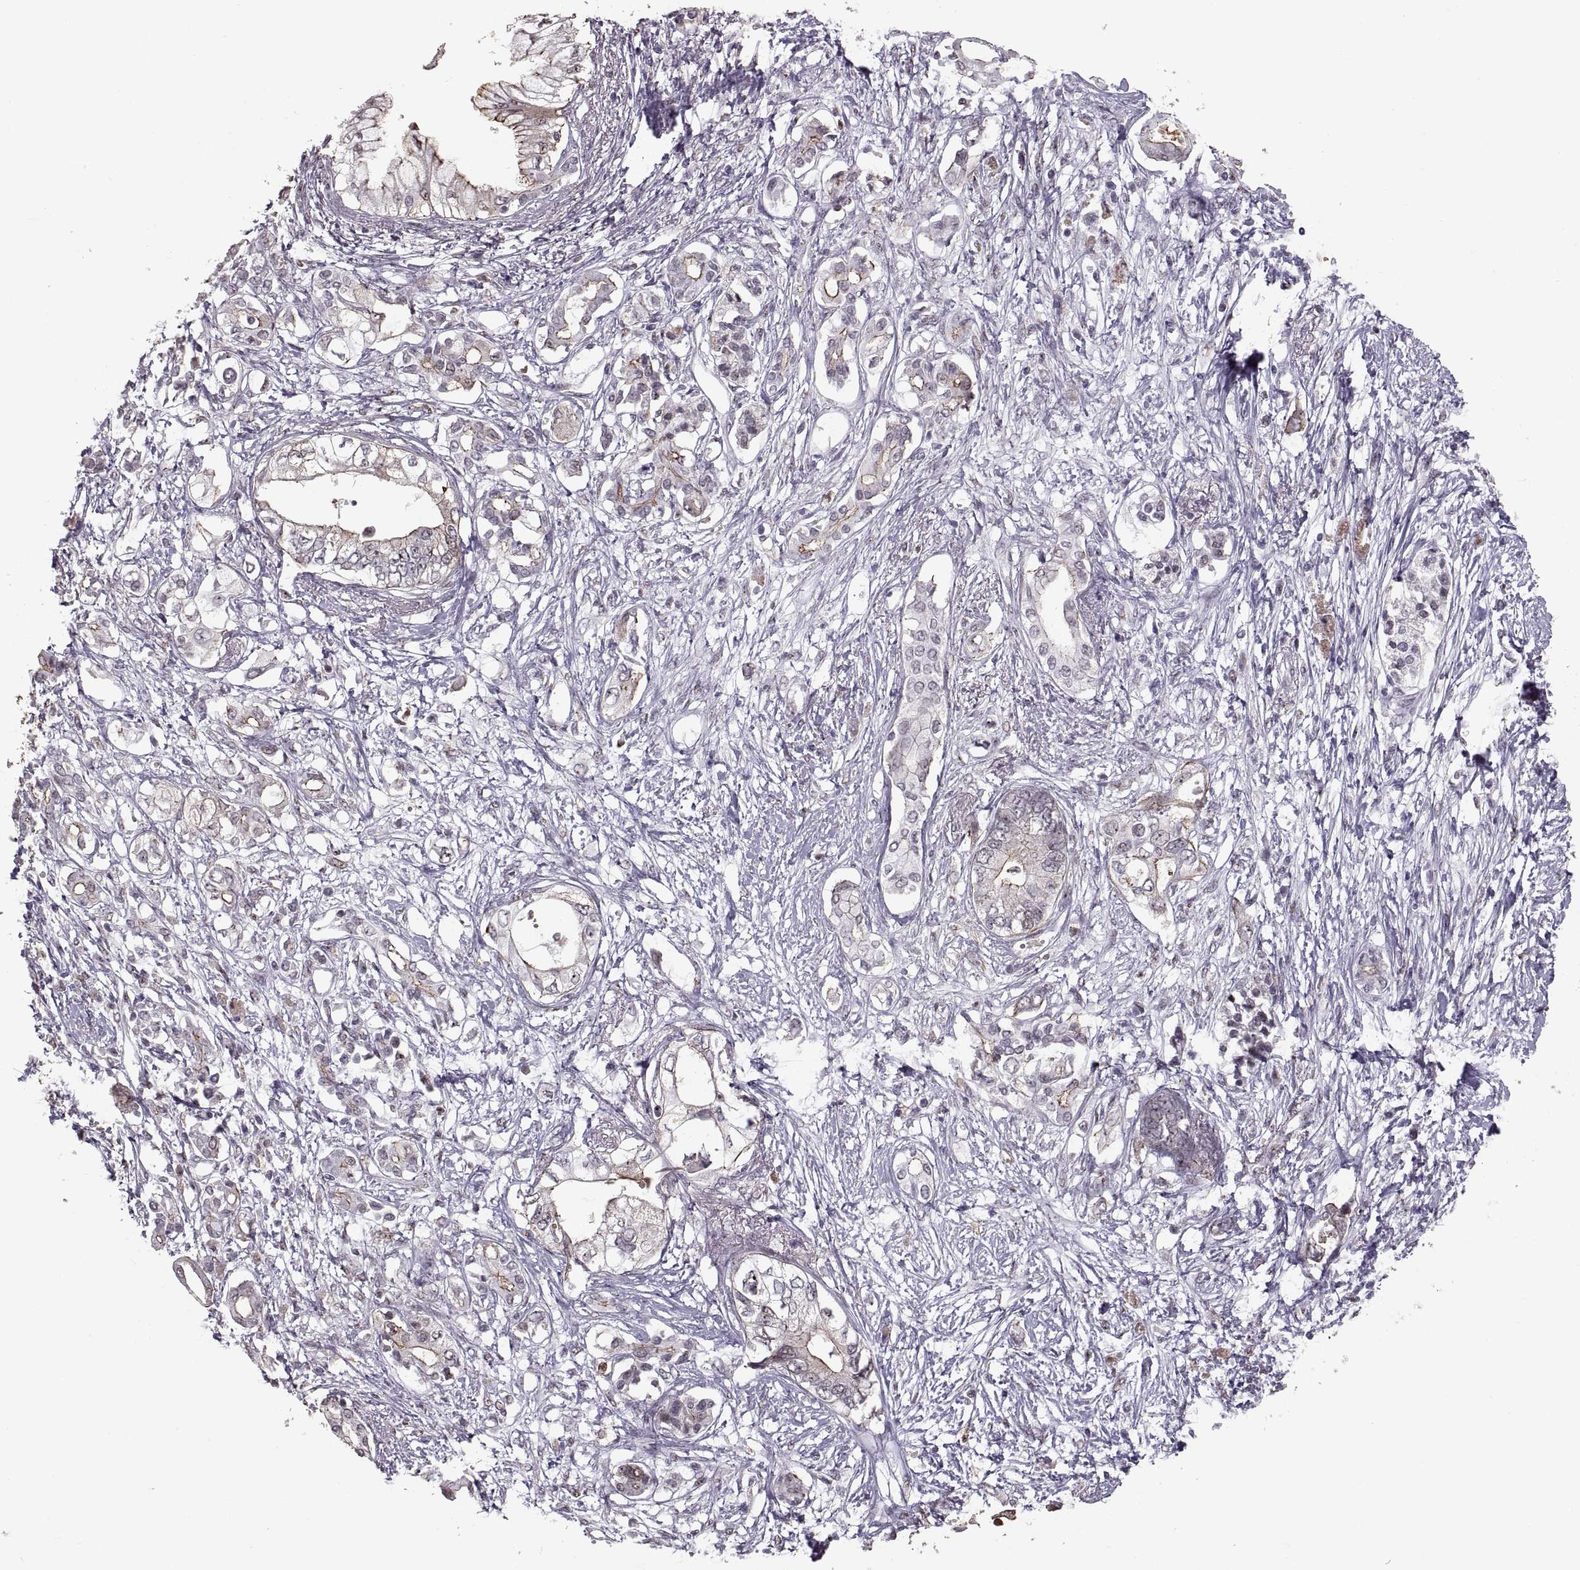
{"staining": {"intensity": "weak", "quantity": "25%-75%", "location": "cytoplasmic/membranous"}, "tissue": "pancreatic cancer", "cell_type": "Tumor cells", "image_type": "cancer", "snomed": [{"axis": "morphology", "description": "Adenocarcinoma, NOS"}, {"axis": "topography", "description": "Pancreas"}], "caption": "A low amount of weak cytoplasmic/membranous positivity is present in approximately 25%-75% of tumor cells in adenocarcinoma (pancreatic) tissue.", "gene": "PALS1", "patient": {"sex": "female", "age": 63}}